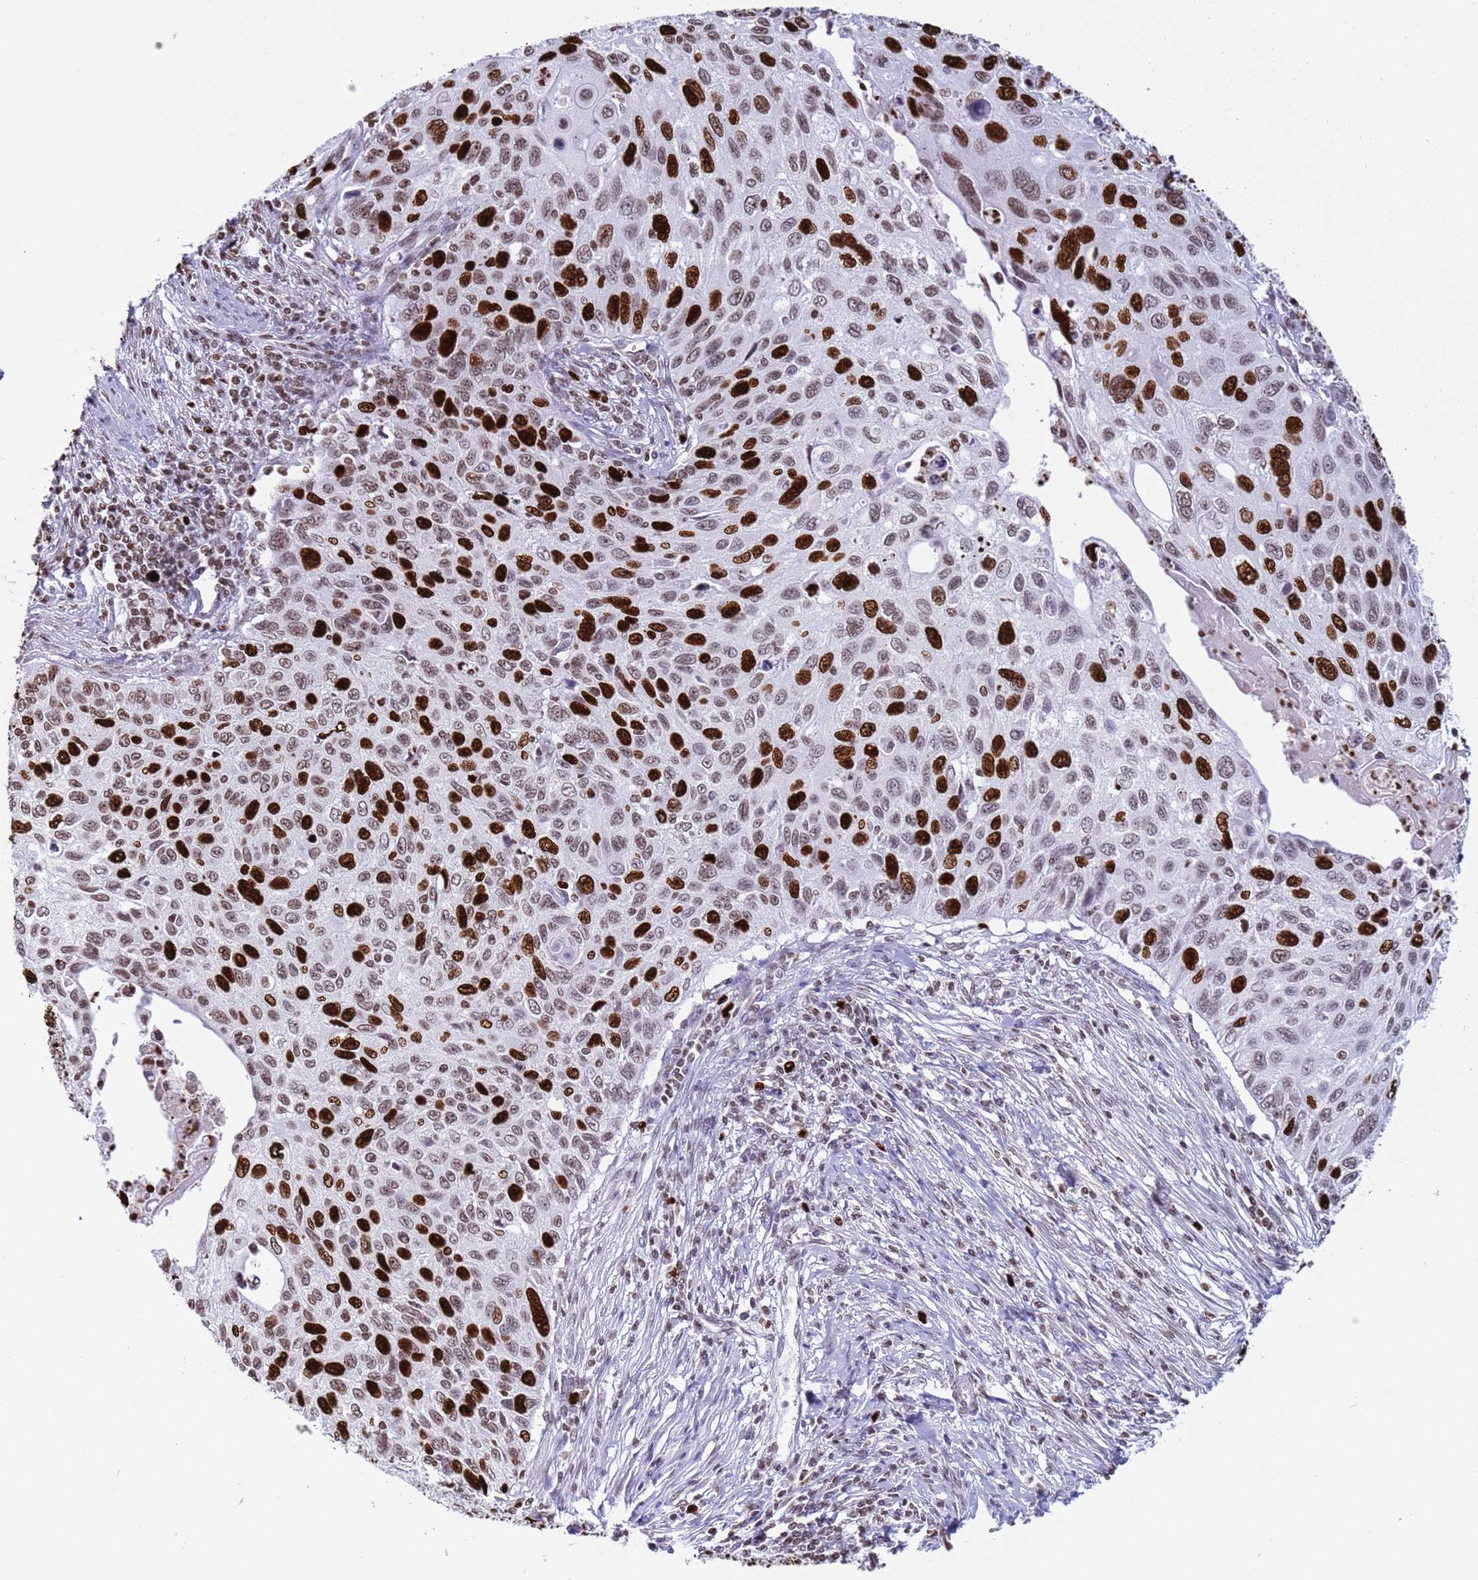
{"staining": {"intensity": "strong", "quantity": "25%-75%", "location": "nuclear"}, "tissue": "cervical cancer", "cell_type": "Tumor cells", "image_type": "cancer", "snomed": [{"axis": "morphology", "description": "Squamous cell carcinoma, NOS"}, {"axis": "topography", "description": "Cervix"}], "caption": "Immunohistochemical staining of human cervical cancer (squamous cell carcinoma) exhibits high levels of strong nuclear positivity in approximately 25%-75% of tumor cells. The staining was performed using DAB (3,3'-diaminobenzidine) to visualize the protein expression in brown, while the nuclei were stained in blue with hematoxylin (Magnification: 20x).", "gene": "H4C8", "patient": {"sex": "female", "age": 70}}